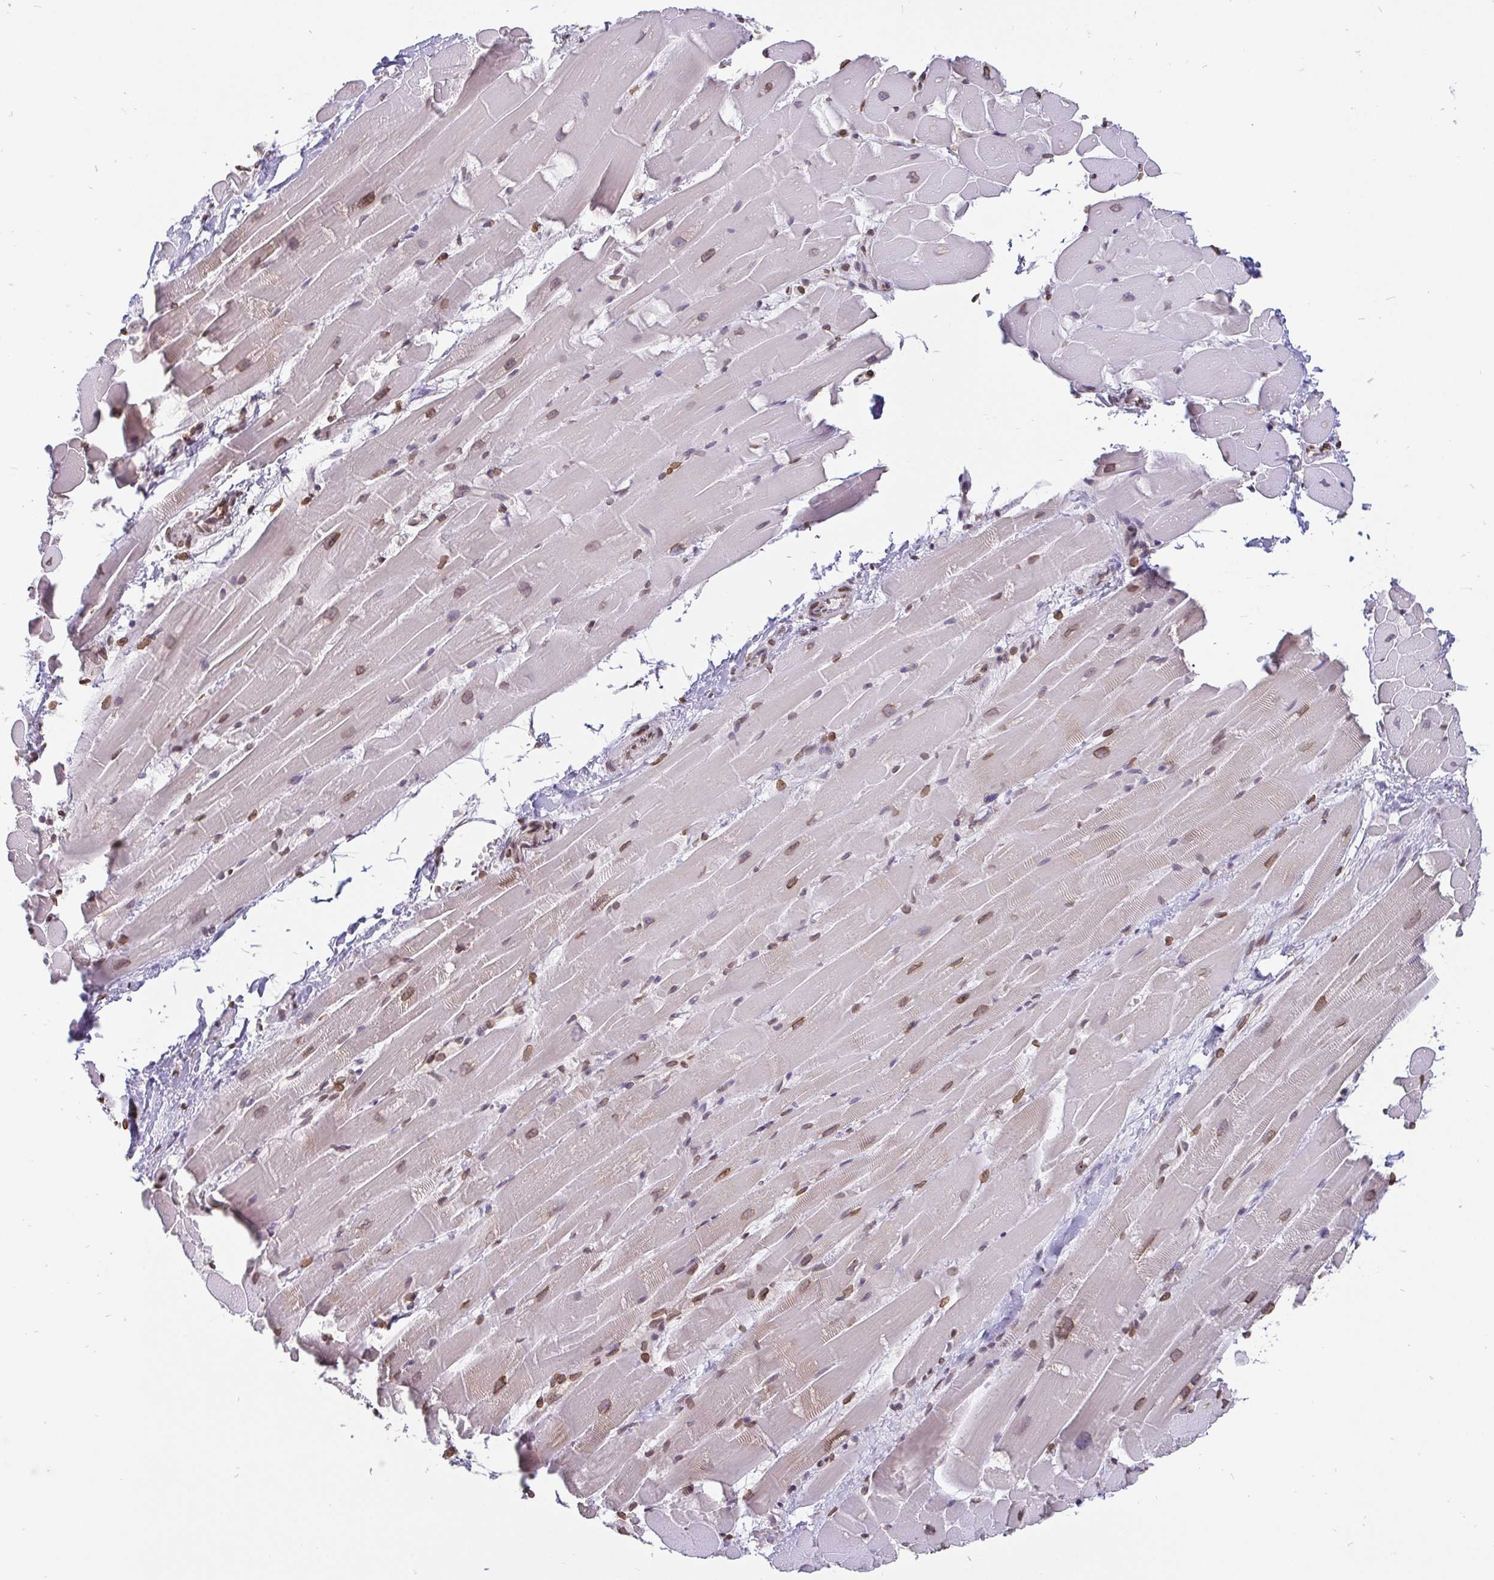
{"staining": {"intensity": "moderate", "quantity": ">75%", "location": "cytoplasmic/membranous,nuclear"}, "tissue": "heart muscle", "cell_type": "Cardiomyocytes", "image_type": "normal", "snomed": [{"axis": "morphology", "description": "Normal tissue, NOS"}, {"axis": "topography", "description": "Heart"}], "caption": "Cardiomyocytes exhibit medium levels of moderate cytoplasmic/membranous,nuclear positivity in about >75% of cells in normal human heart muscle. Using DAB (brown) and hematoxylin (blue) stains, captured at high magnification using brightfield microscopy.", "gene": "EMD", "patient": {"sex": "male", "age": 37}}